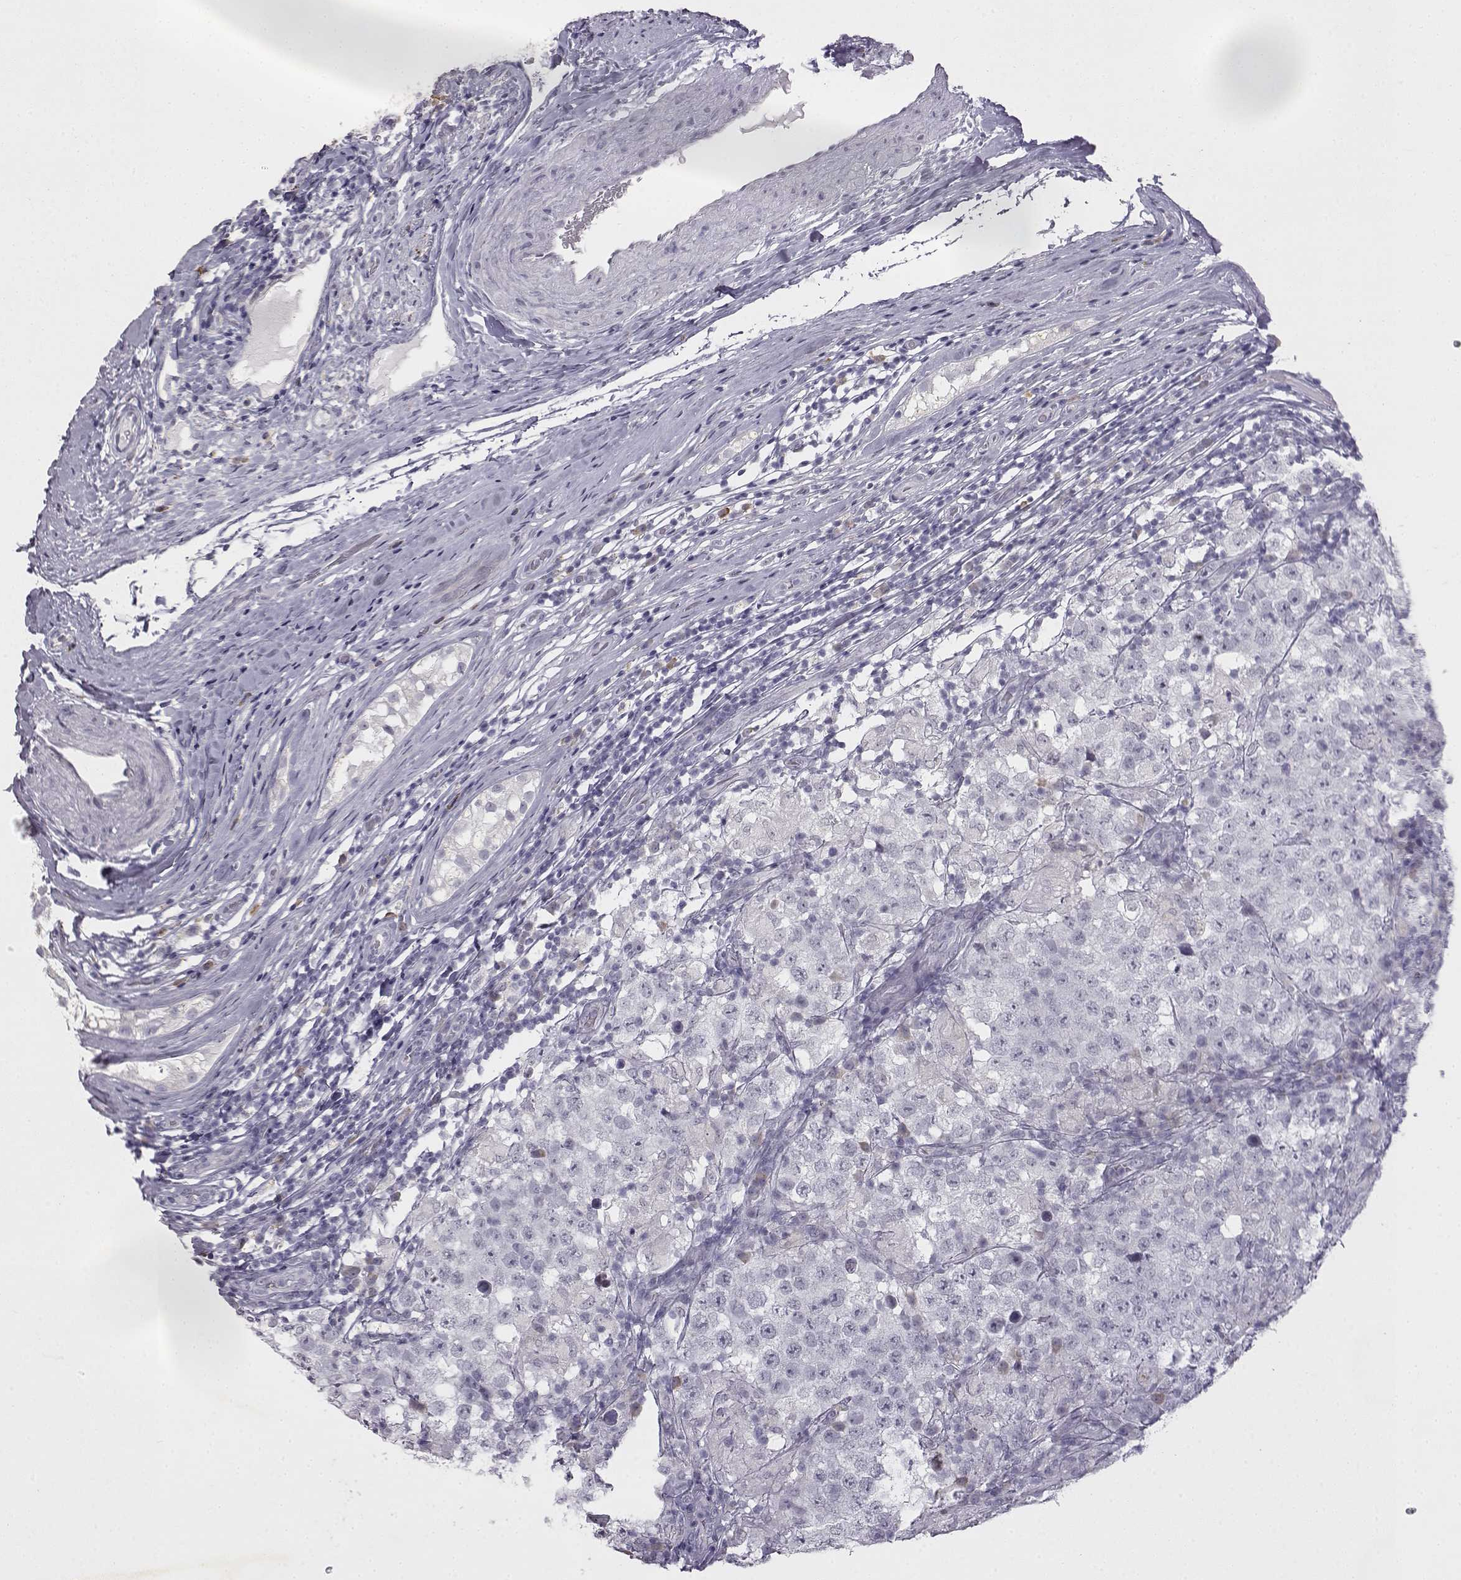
{"staining": {"intensity": "negative", "quantity": "none", "location": "none"}, "tissue": "testis cancer", "cell_type": "Tumor cells", "image_type": "cancer", "snomed": [{"axis": "morphology", "description": "Seminoma, NOS"}, {"axis": "morphology", "description": "Carcinoma, Embryonal, NOS"}, {"axis": "topography", "description": "Testis"}], "caption": "This image is of testis cancer (seminoma) stained with immunohistochemistry (IHC) to label a protein in brown with the nuclei are counter-stained blue. There is no staining in tumor cells.", "gene": "VGF", "patient": {"sex": "male", "age": 41}}